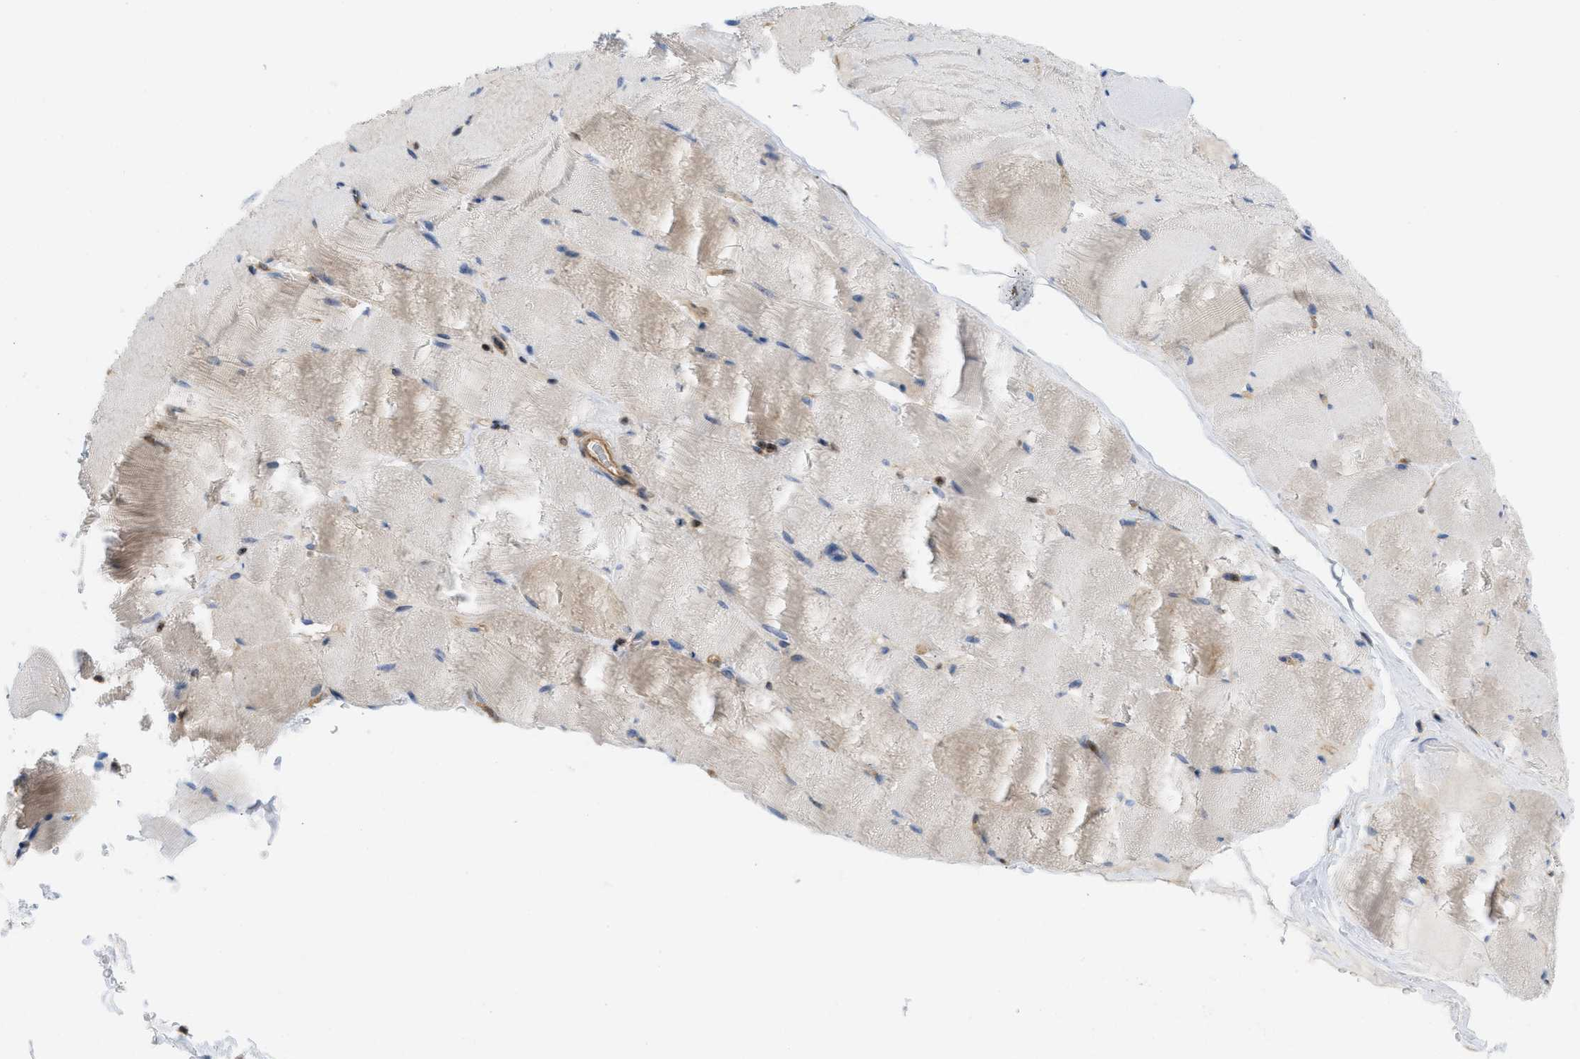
{"staining": {"intensity": "weak", "quantity": "25%-75%", "location": "cytoplasmic/membranous"}, "tissue": "skeletal muscle", "cell_type": "Myocytes", "image_type": "normal", "snomed": [{"axis": "morphology", "description": "Normal tissue, NOS"}, {"axis": "topography", "description": "Skeletal muscle"}], "caption": "Immunohistochemistry (IHC) of benign skeletal muscle demonstrates low levels of weak cytoplasmic/membranous expression in about 25%-75% of myocytes.", "gene": "STRN", "patient": {"sex": "male", "age": 62}}